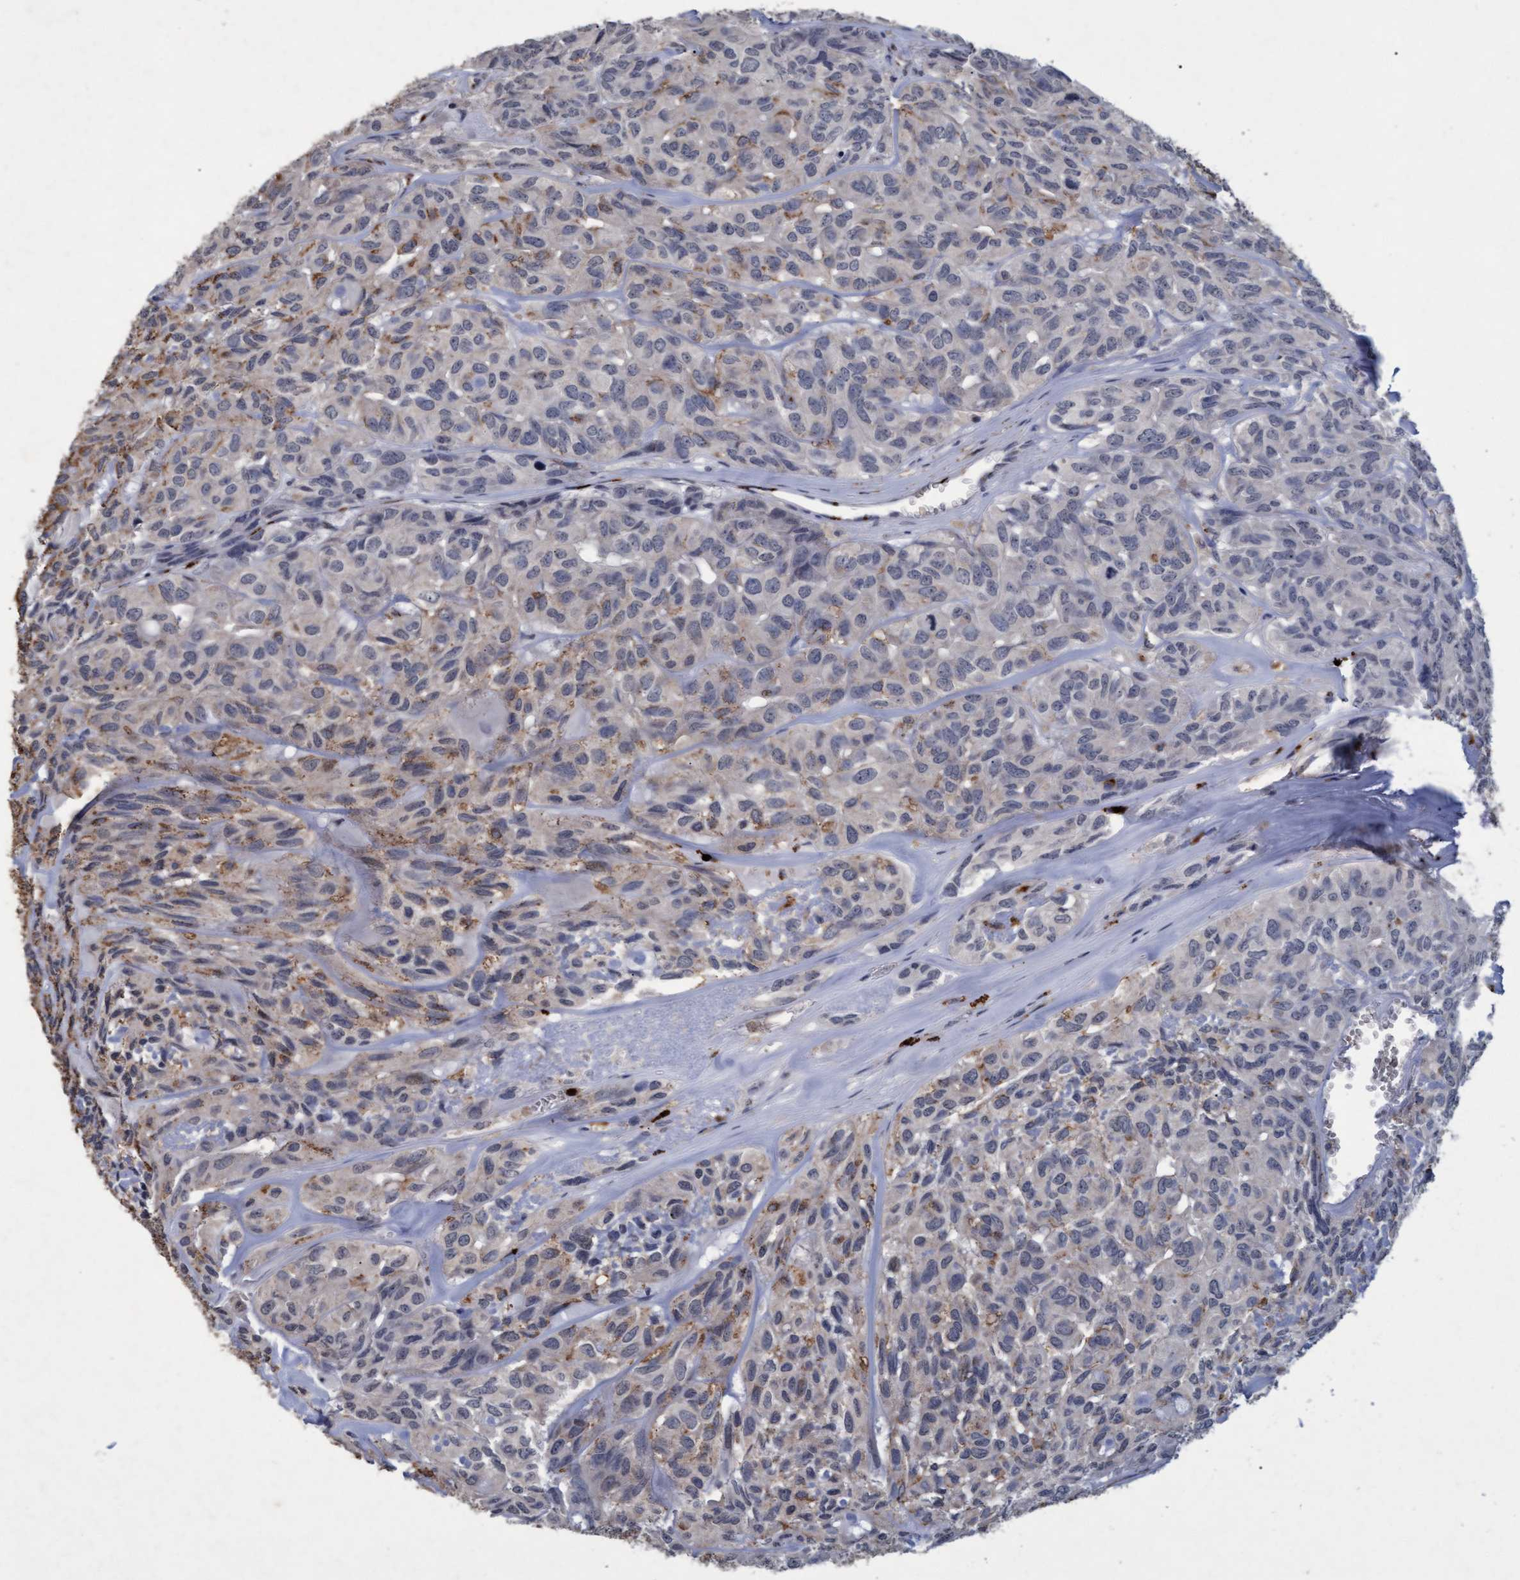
{"staining": {"intensity": "weak", "quantity": "<25%", "location": "cytoplasmic/membranous"}, "tissue": "head and neck cancer", "cell_type": "Tumor cells", "image_type": "cancer", "snomed": [{"axis": "morphology", "description": "Adenocarcinoma, NOS"}, {"axis": "topography", "description": "Salivary gland, NOS"}, {"axis": "topography", "description": "Head-Neck"}], "caption": "IHC of human head and neck cancer (adenocarcinoma) exhibits no expression in tumor cells.", "gene": "GALC", "patient": {"sex": "female", "age": 76}}